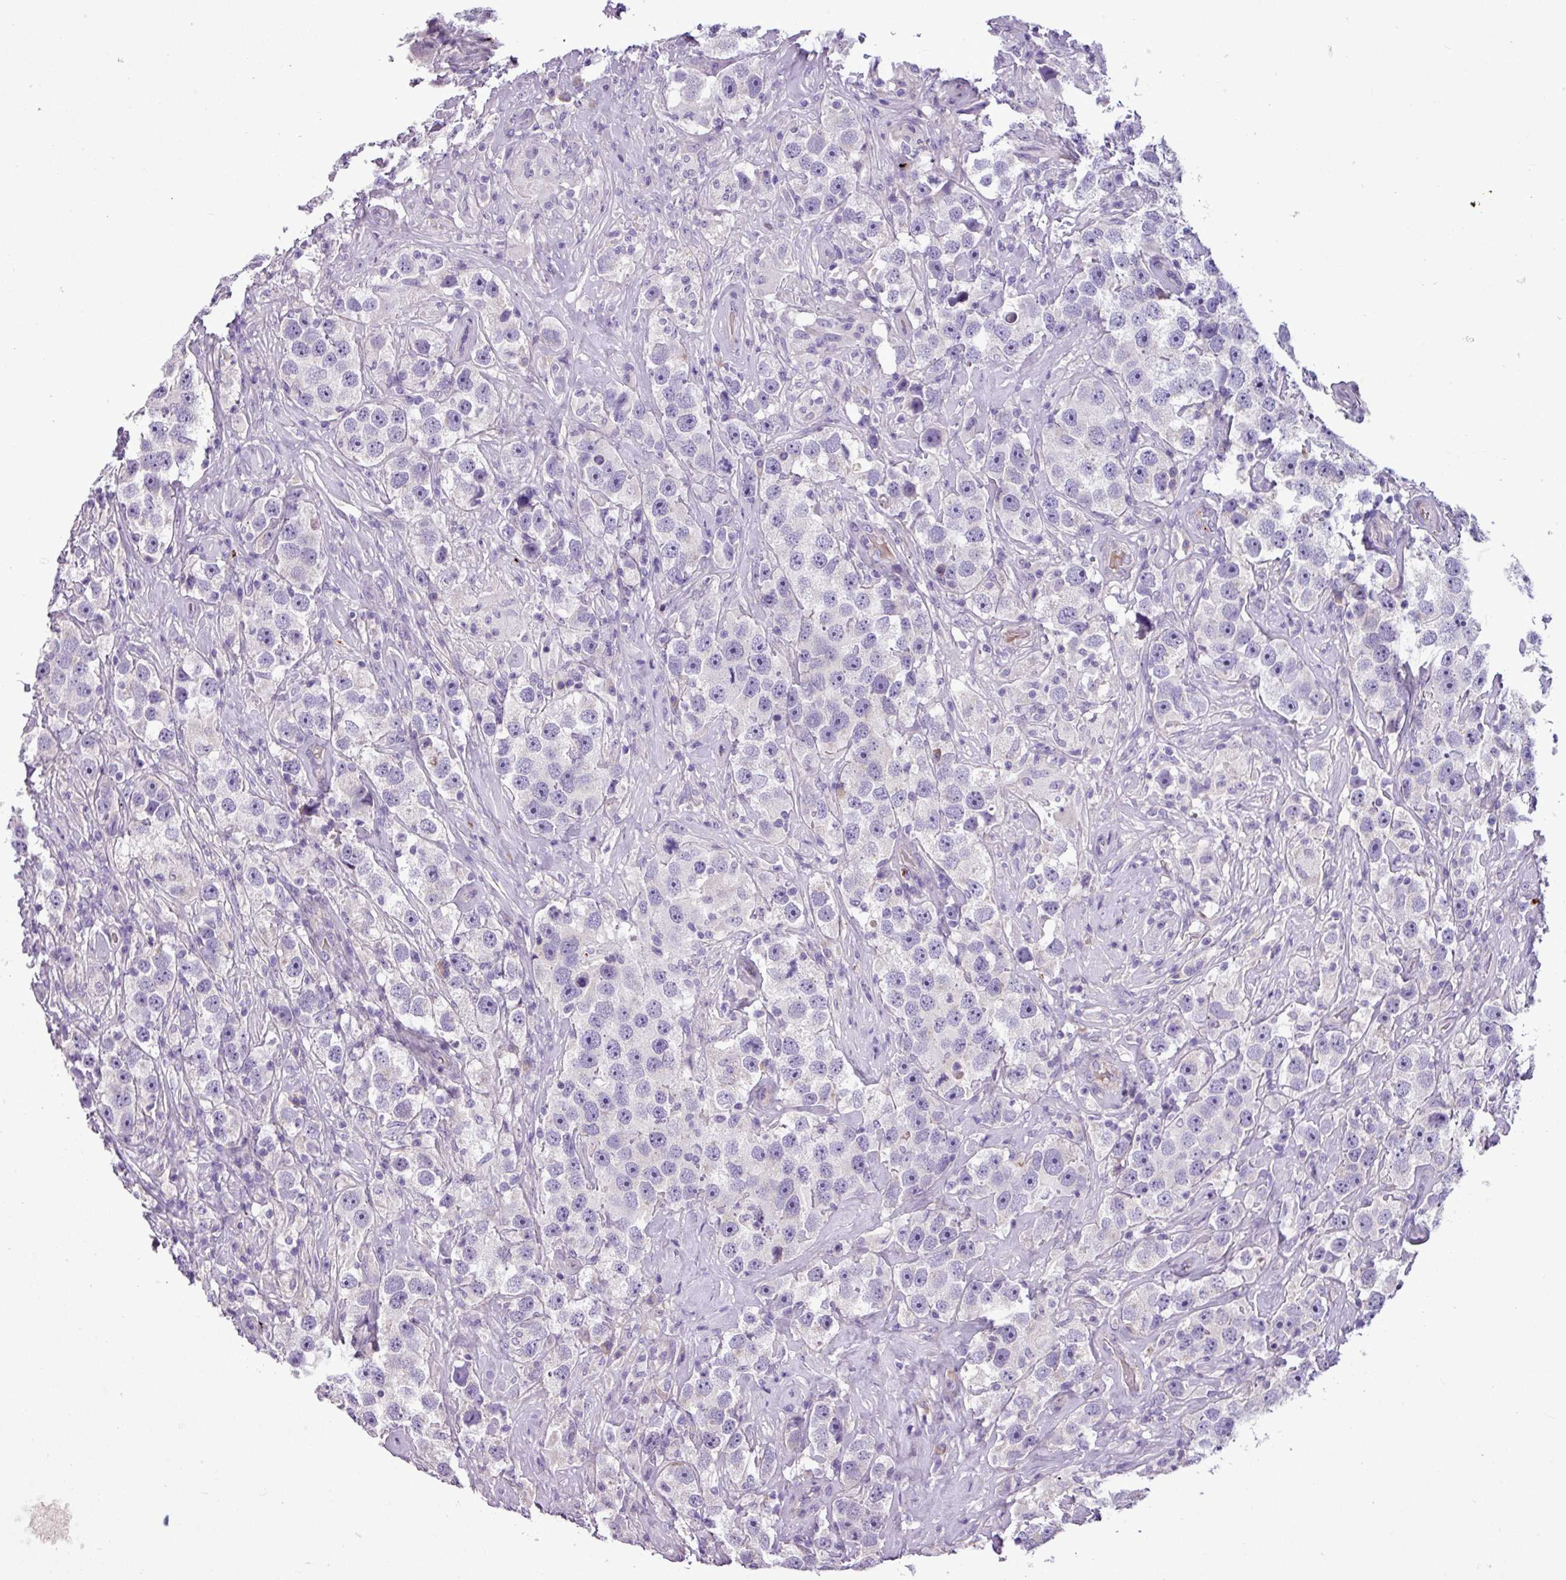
{"staining": {"intensity": "negative", "quantity": "none", "location": "none"}, "tissue": "testis cancer", "cell_type": "Tumor cells", "image_type": "cancer", "snomed": [{"axis": "morphology", "description": "Seminoma, NOS"}, {"axis": "topography", "description": "Testis"}], "caption": "Tumor cells show no significant protein staining in testis cancer.", "gene": "IL17A", "patient": {"sex": "male", "age": 49}}